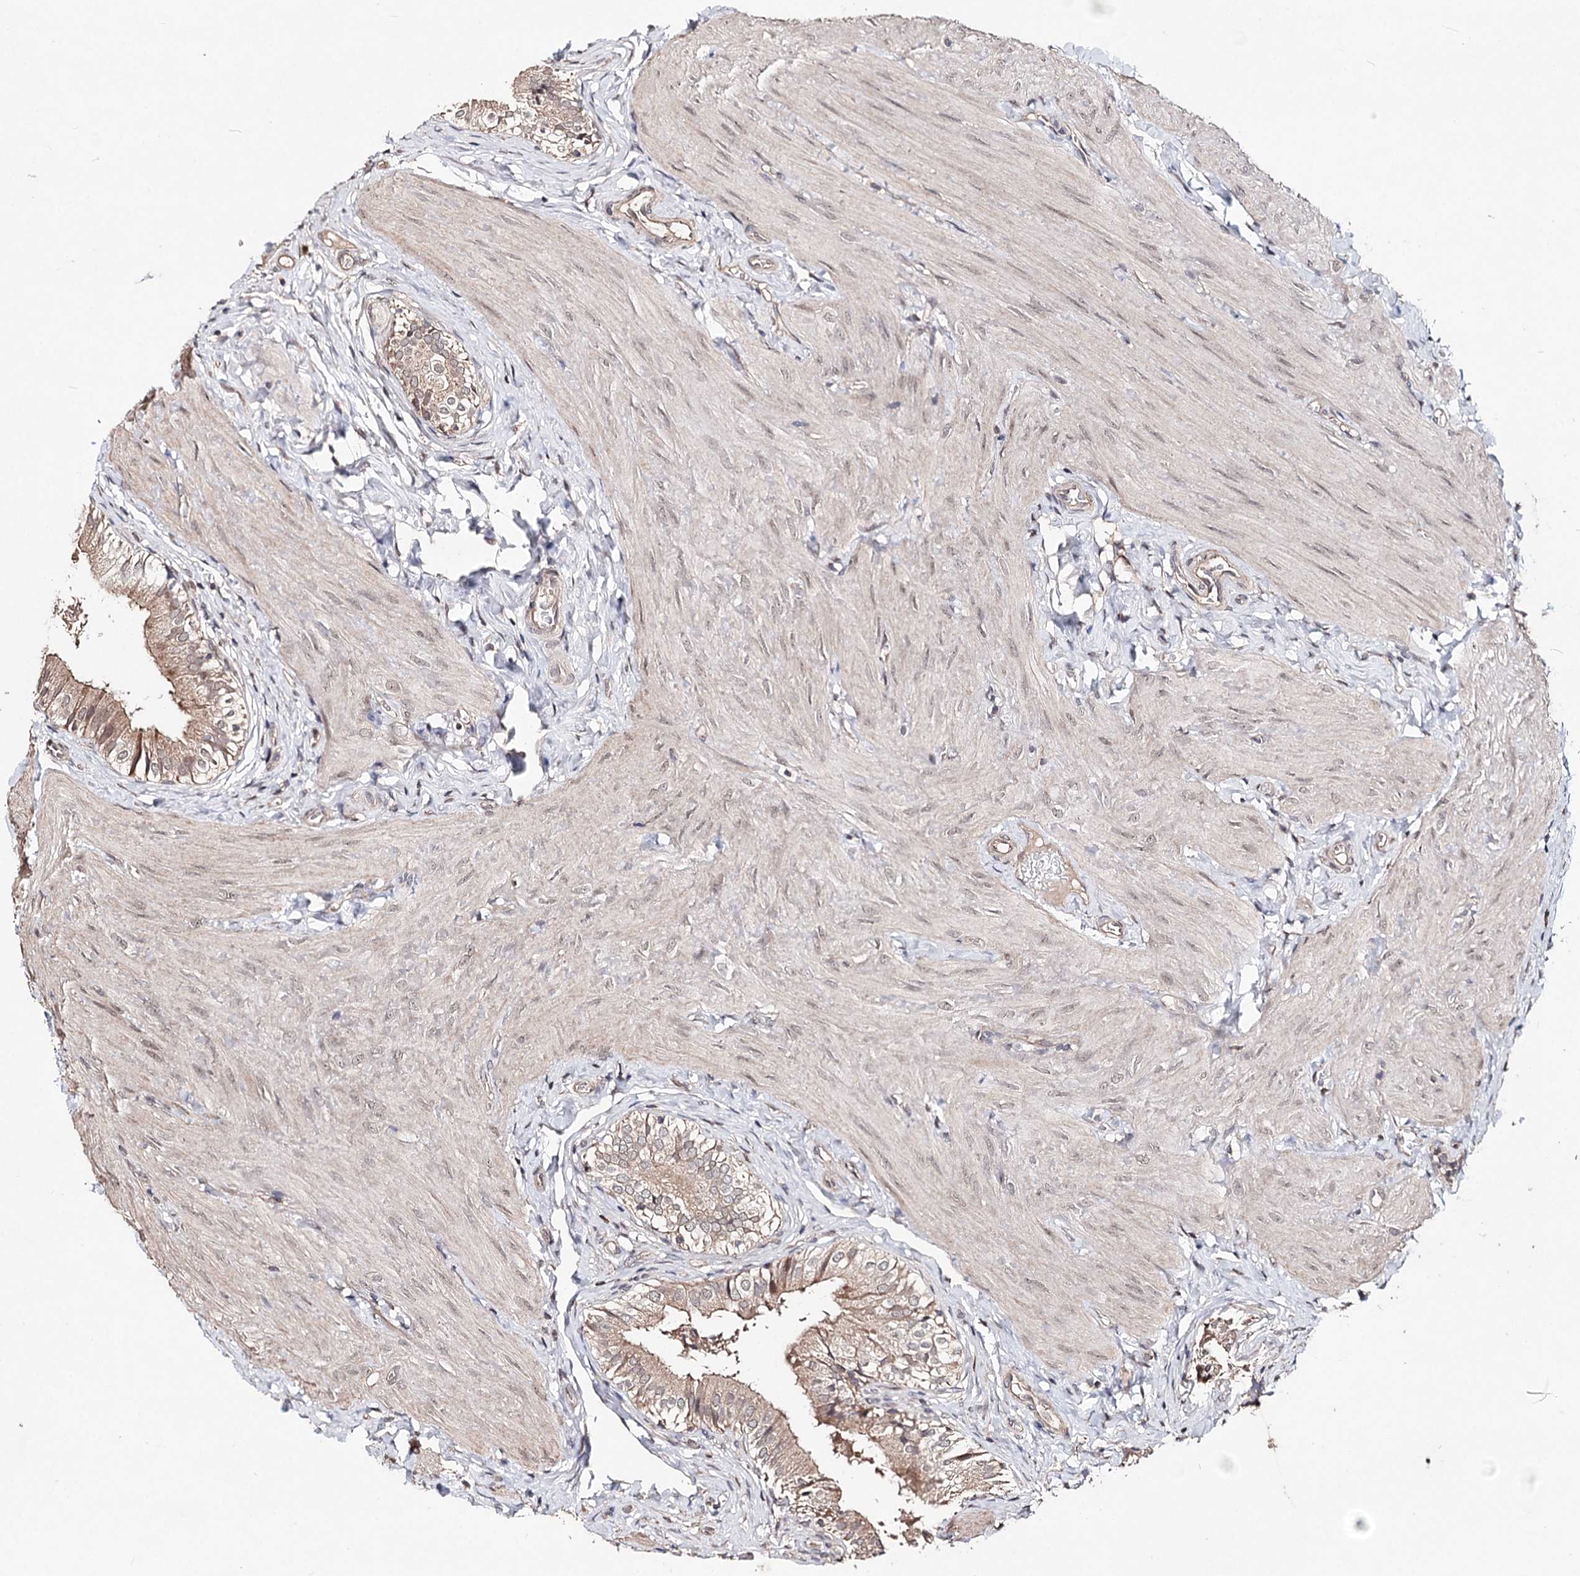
{"staining": {"intensity": "moderate", "quantity": ">75%", "location": "cytoplasmic/membranous"}, "tissue": "gallbladder", "cell_type": "Glandular cells", "image_type": "normal", "snomed": [{"axis": "morphology", "description": "Normal tissue, NOS"}, {"axis": "topography", "description": "Gallbladder"}], "caption": "The image demonstrates immunohistochemical staining of normal gallbladder. There is moderate cytoplasmic/membranous expression is seen in about >75% of glandular cells. Nuclei are stained in blue.", "gene": "NOPCHAP1", "patient": {"sex": "female", "age": 47}}